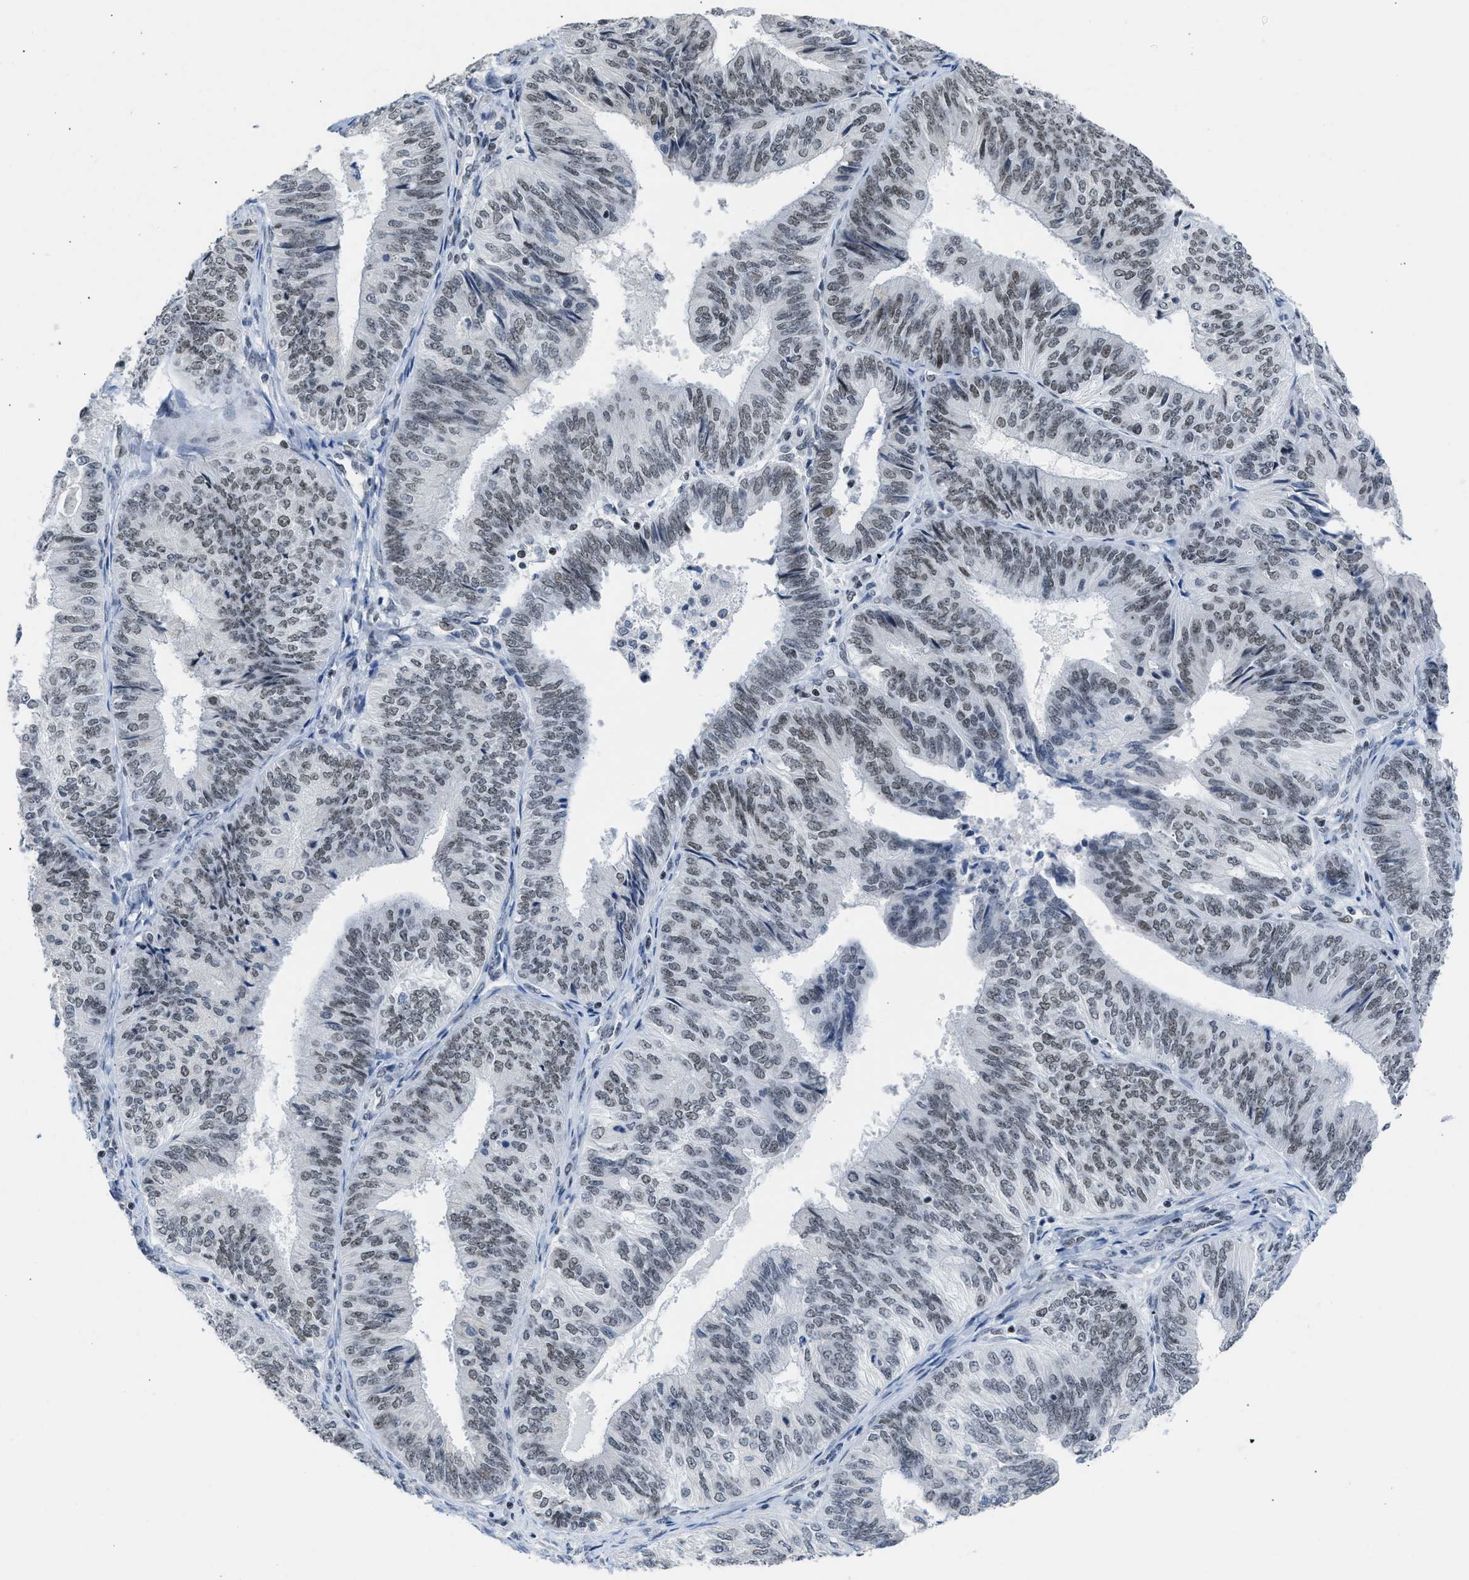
{"staining": {"intensity": "weak", "quantity": ">75%", "location": "nuclear"}, "tissue": "endometrial cancer", "cell_type": "Tumor cells", "image_type": "cancer", "snomed": [{"axis": "morphology", "description": "Adenocarcinoma, NOS"}, {"axis": "topography", "description": "Endometrium"}], "caption": "Tumor cells display weak nuclear expression in approximately >75% of cells in endometrial adenocarcinoma.", "gene": "TERF2IP", "patient": {"sex": "female", "age": 58}}